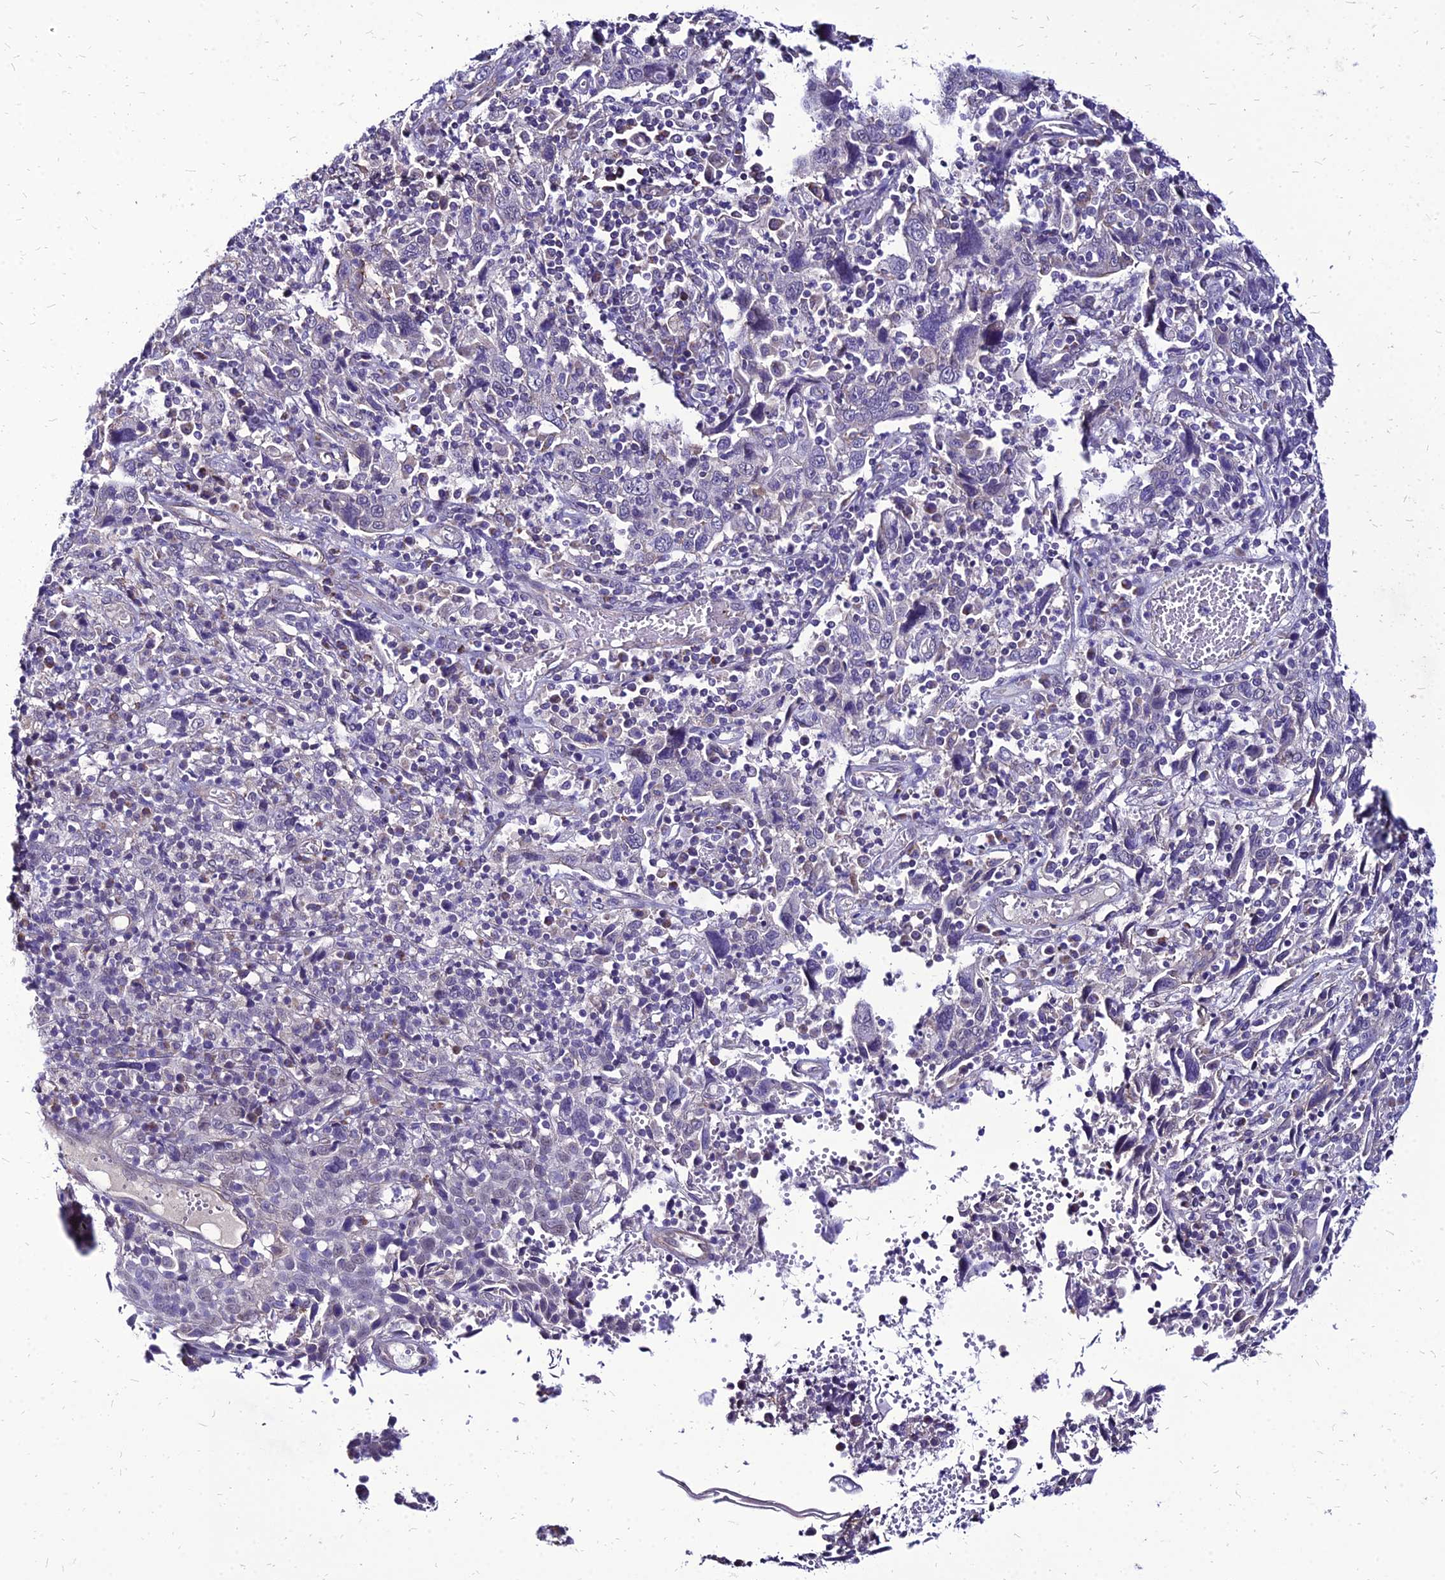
{"staining": {"intensity": "negative", "quantity": "none", "location": "none"}, "tissue": "cervical cancer", "cell_type": "Tumor cells", "image_type": "cancer", "snomed": [{"axis": "morphology", "description": "Squamous cell carcinoma, NOS"}, {"axis": "topography", "description": "Cervix"}], "caption": "High power microscopy photomicrograph of an immunohistochemistry (IHC) photomicrograph of squamous cell carcinoma (cervical), revealing no significant staining in tumor cells.", "gene": "YEATS2", "patient": {"sex": "female", "age": 46}}